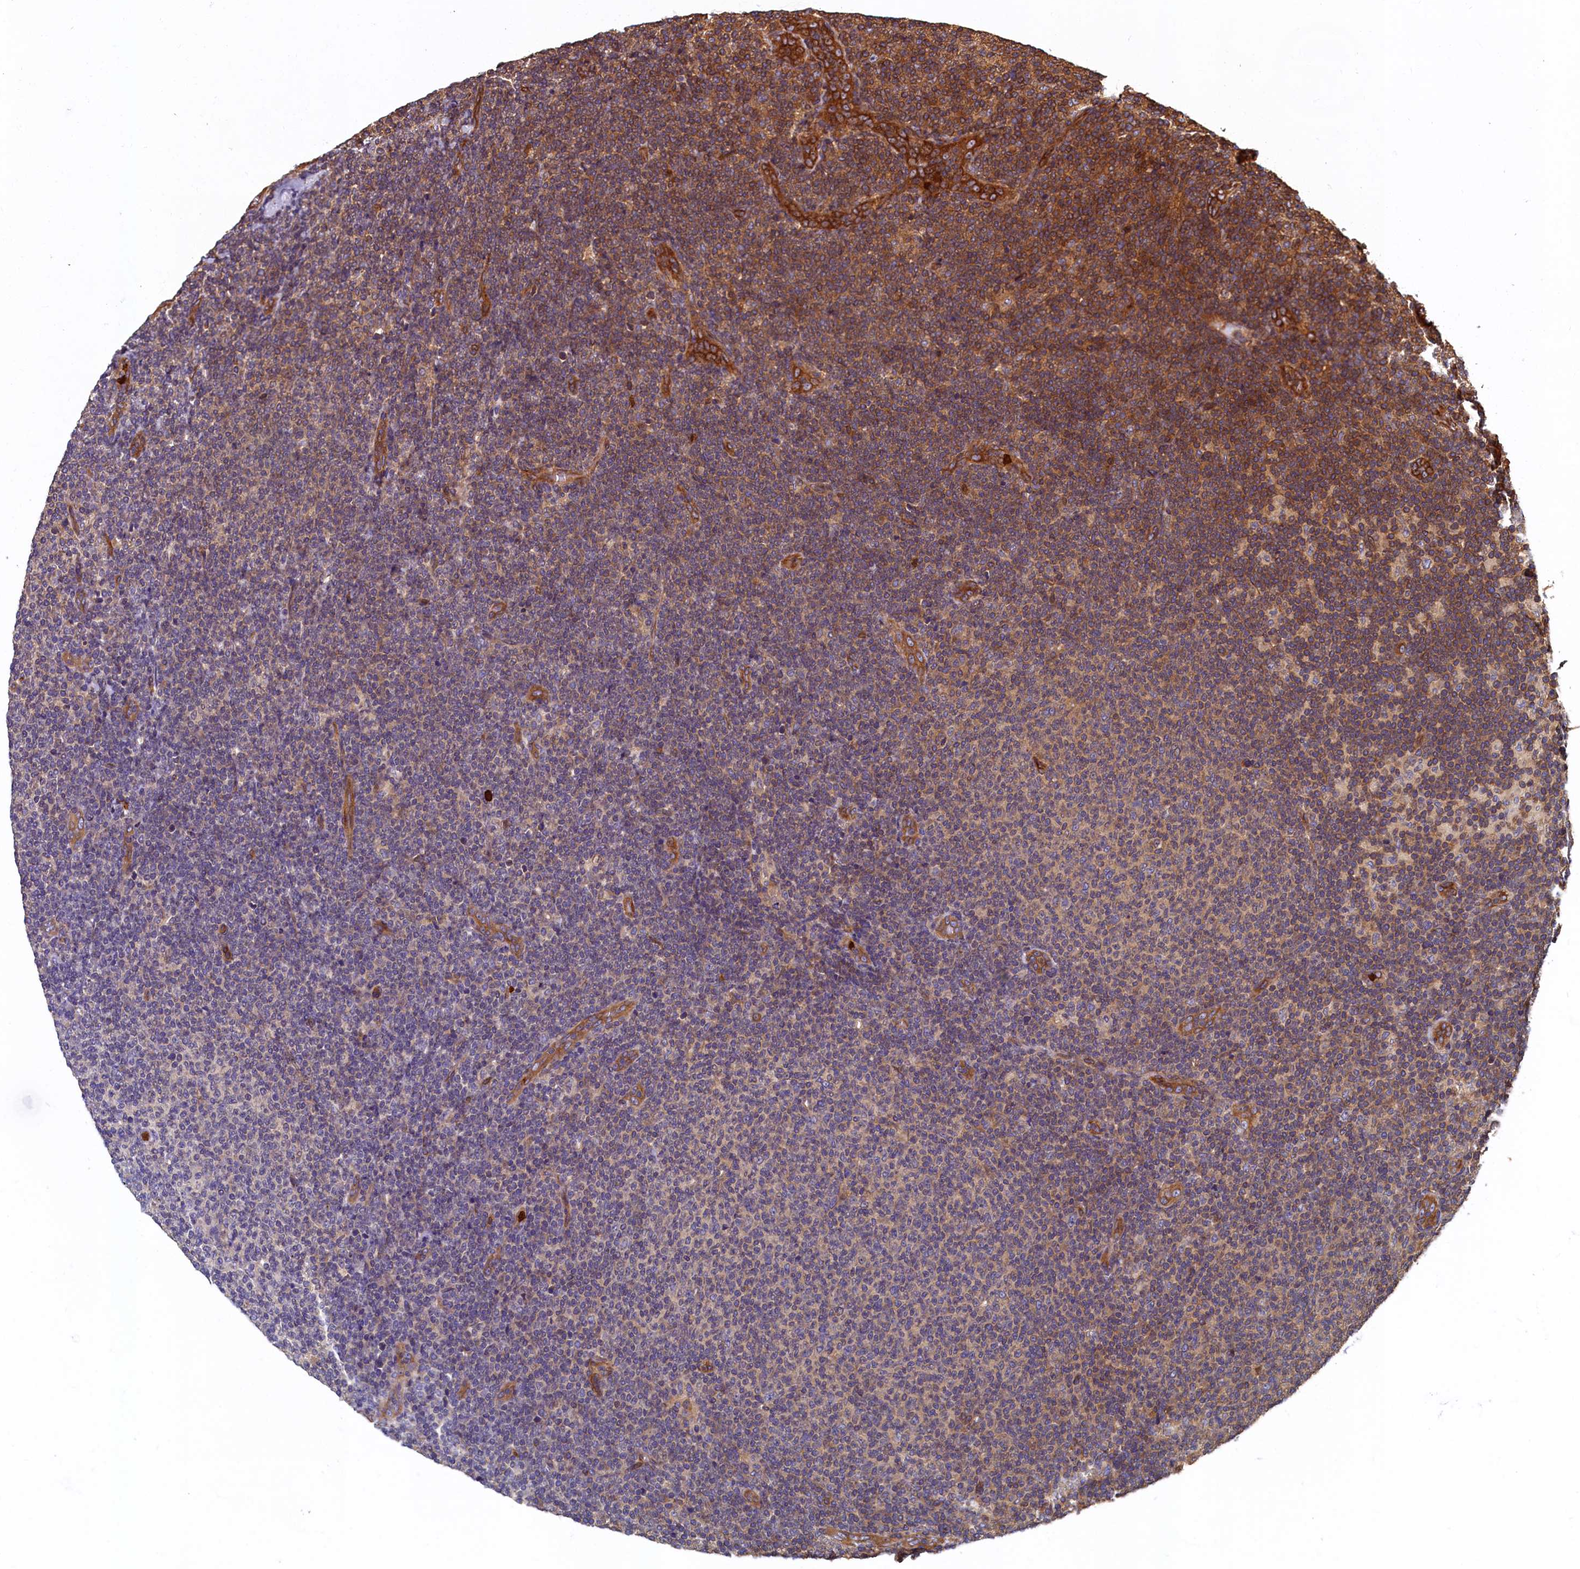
{"staining": {"intensity": "moderate", "quantity": "25%-75%", "location": "cytoplasmic/membranous"}, "tissue": "lymphoma", "cell_type": "Tumor cells", "image_type": "cancer", "snomed": [{"axis": "morphology", "description": "Malignant lymphoma, non-Hodgkin's type, Low grade"}, {"axis": "topography", "description": "Lymph node"}], "caption": "Protein expression analysis of malignant lymphoma, non-Hodgkin's type (low-grade) displays moderate cytoplasmic/membranous expression in approximately 25%-75% of tumor cells.", "gene": "CCDC102B", "patient": {"sex": "male", "age": 66}}